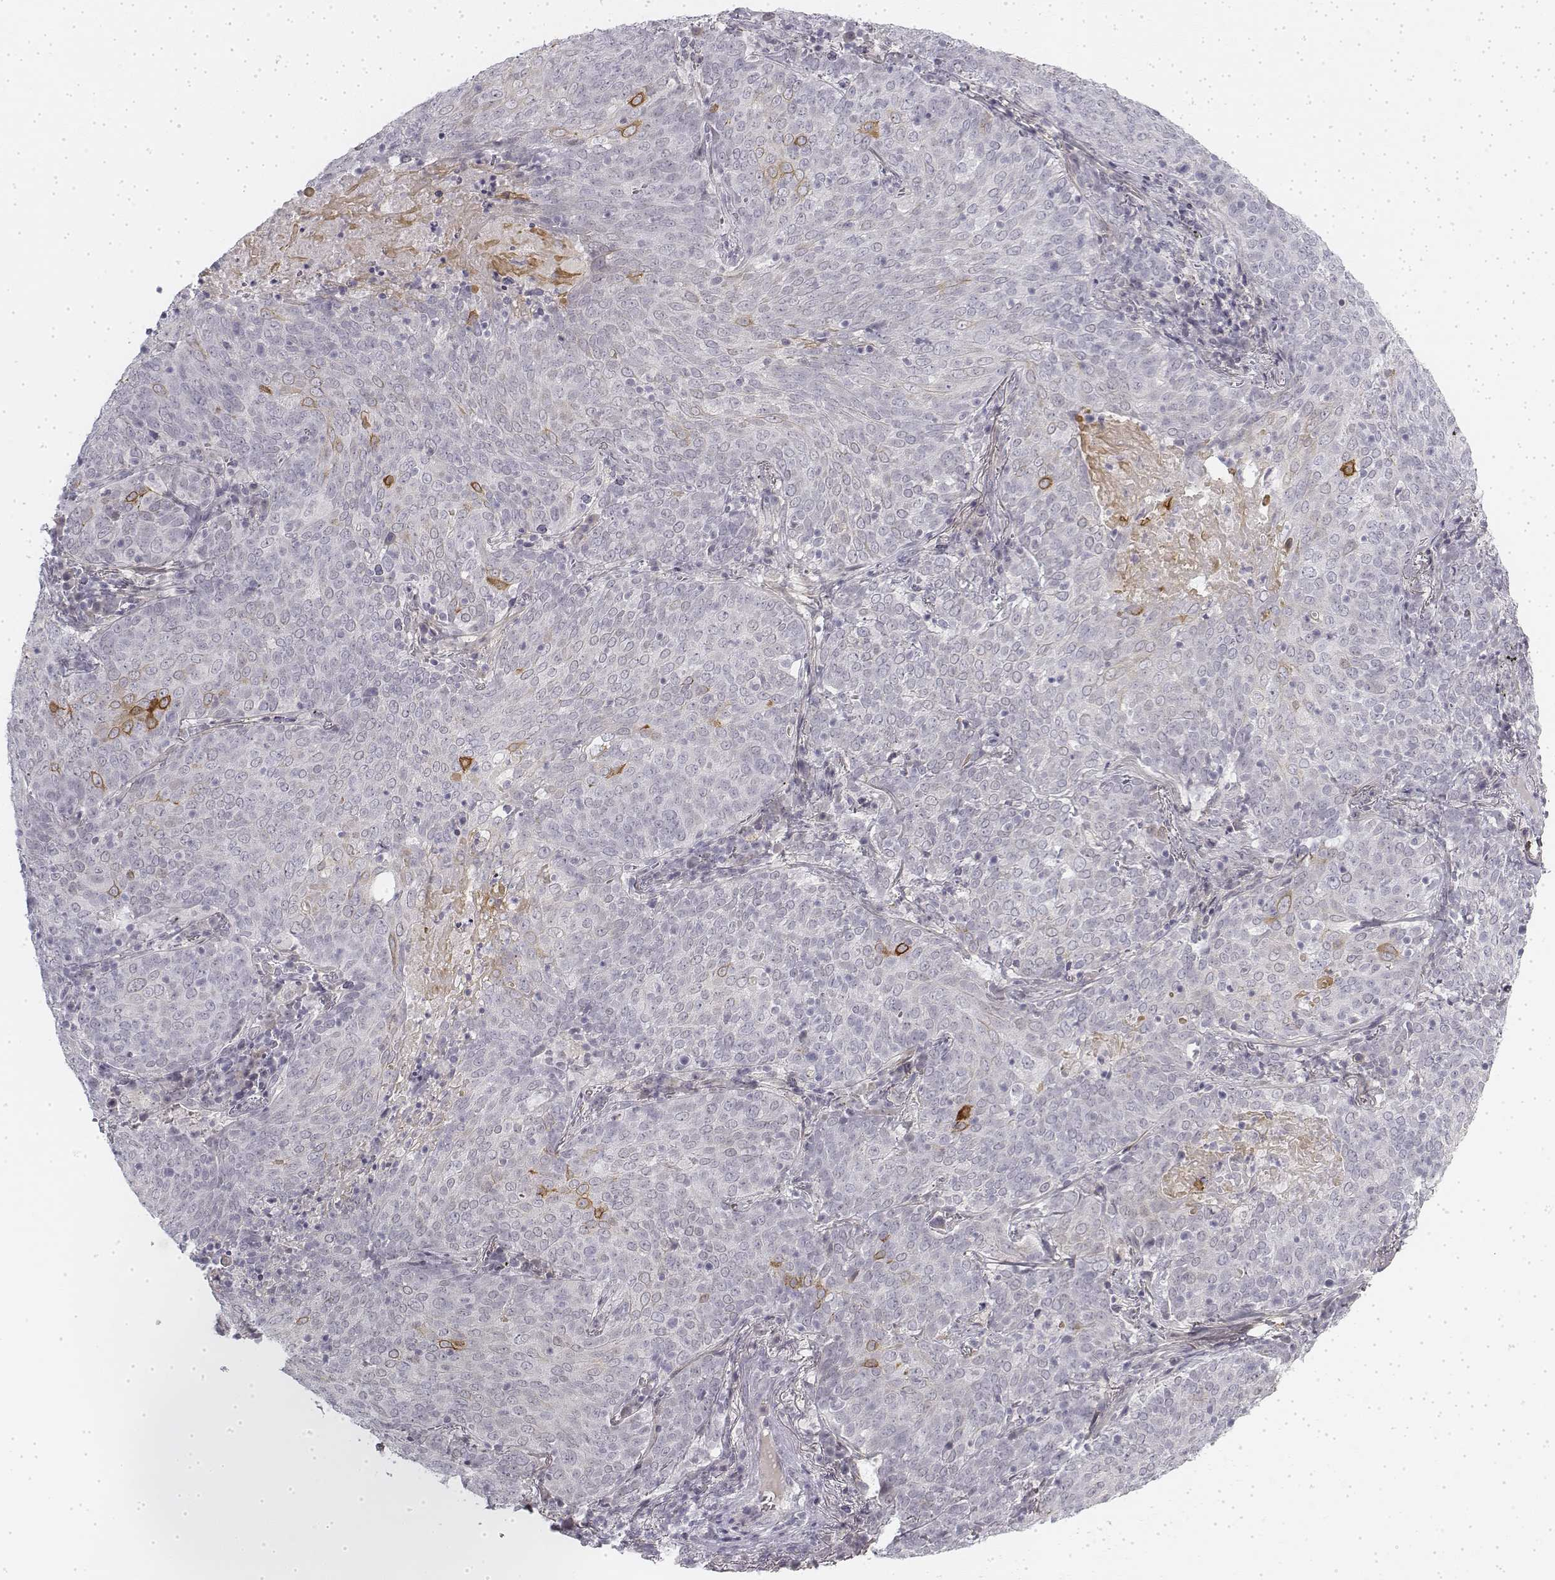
{"staining": {"intensity": "strong", "quantity": "<25%", "location": "cytoplasmic/membranous"}, "tissue": "lung cancer", "cell_type": "Tumor cells", "image_type": "cancer", "snomed": [{"axis": "morphology", "description": "Squamous cell carcinoma, NOS"}, {"axis": "topography", "description": "Lung"}], "caption": "Tumor cells display medium levels of strong cytoplasmic/membranous expression in approximately <25% of cells in lung cancer (squamous cell carcinoma).", "gene": "KRT84", "patient": {"sex": "male", "age": 82}}